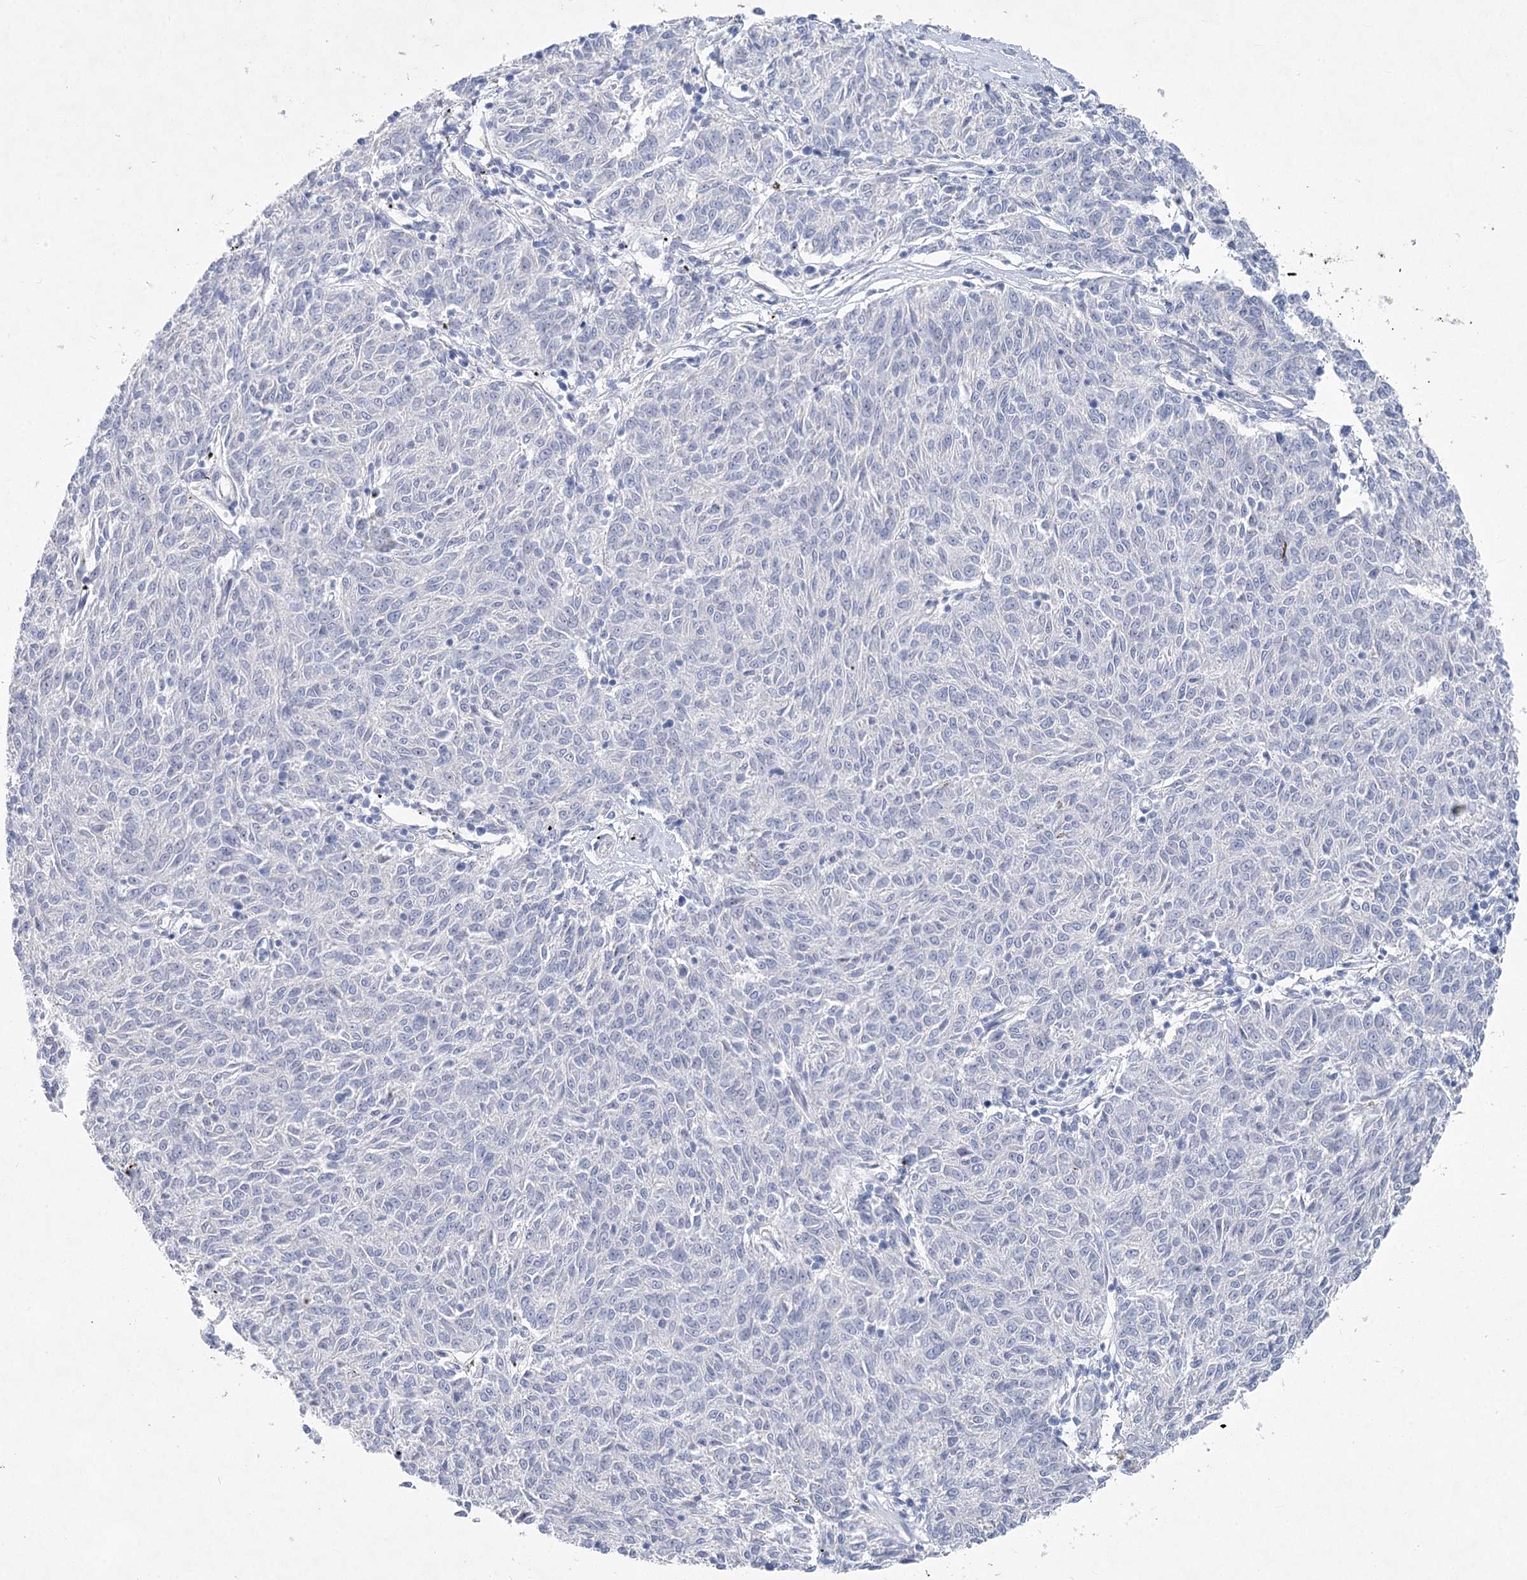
{"staining": {"intensity": "negative", "quantity": "none", "location": "none"}, "tissue": "melanoma", "cell_type": "Tumor cells", "image_type": "cancer", "snomed": [{"axis": "morphology", "description": "Malignant melanoma, NOS"}, {"axis": "topography", "description": "Skin"}], "caption": "Immunohistochemical staining of human malignant melanoma demonstrates no significant staining in tumor cells.", "gene": "WDR74", "patient": {"sex": "female", "age": 72}}